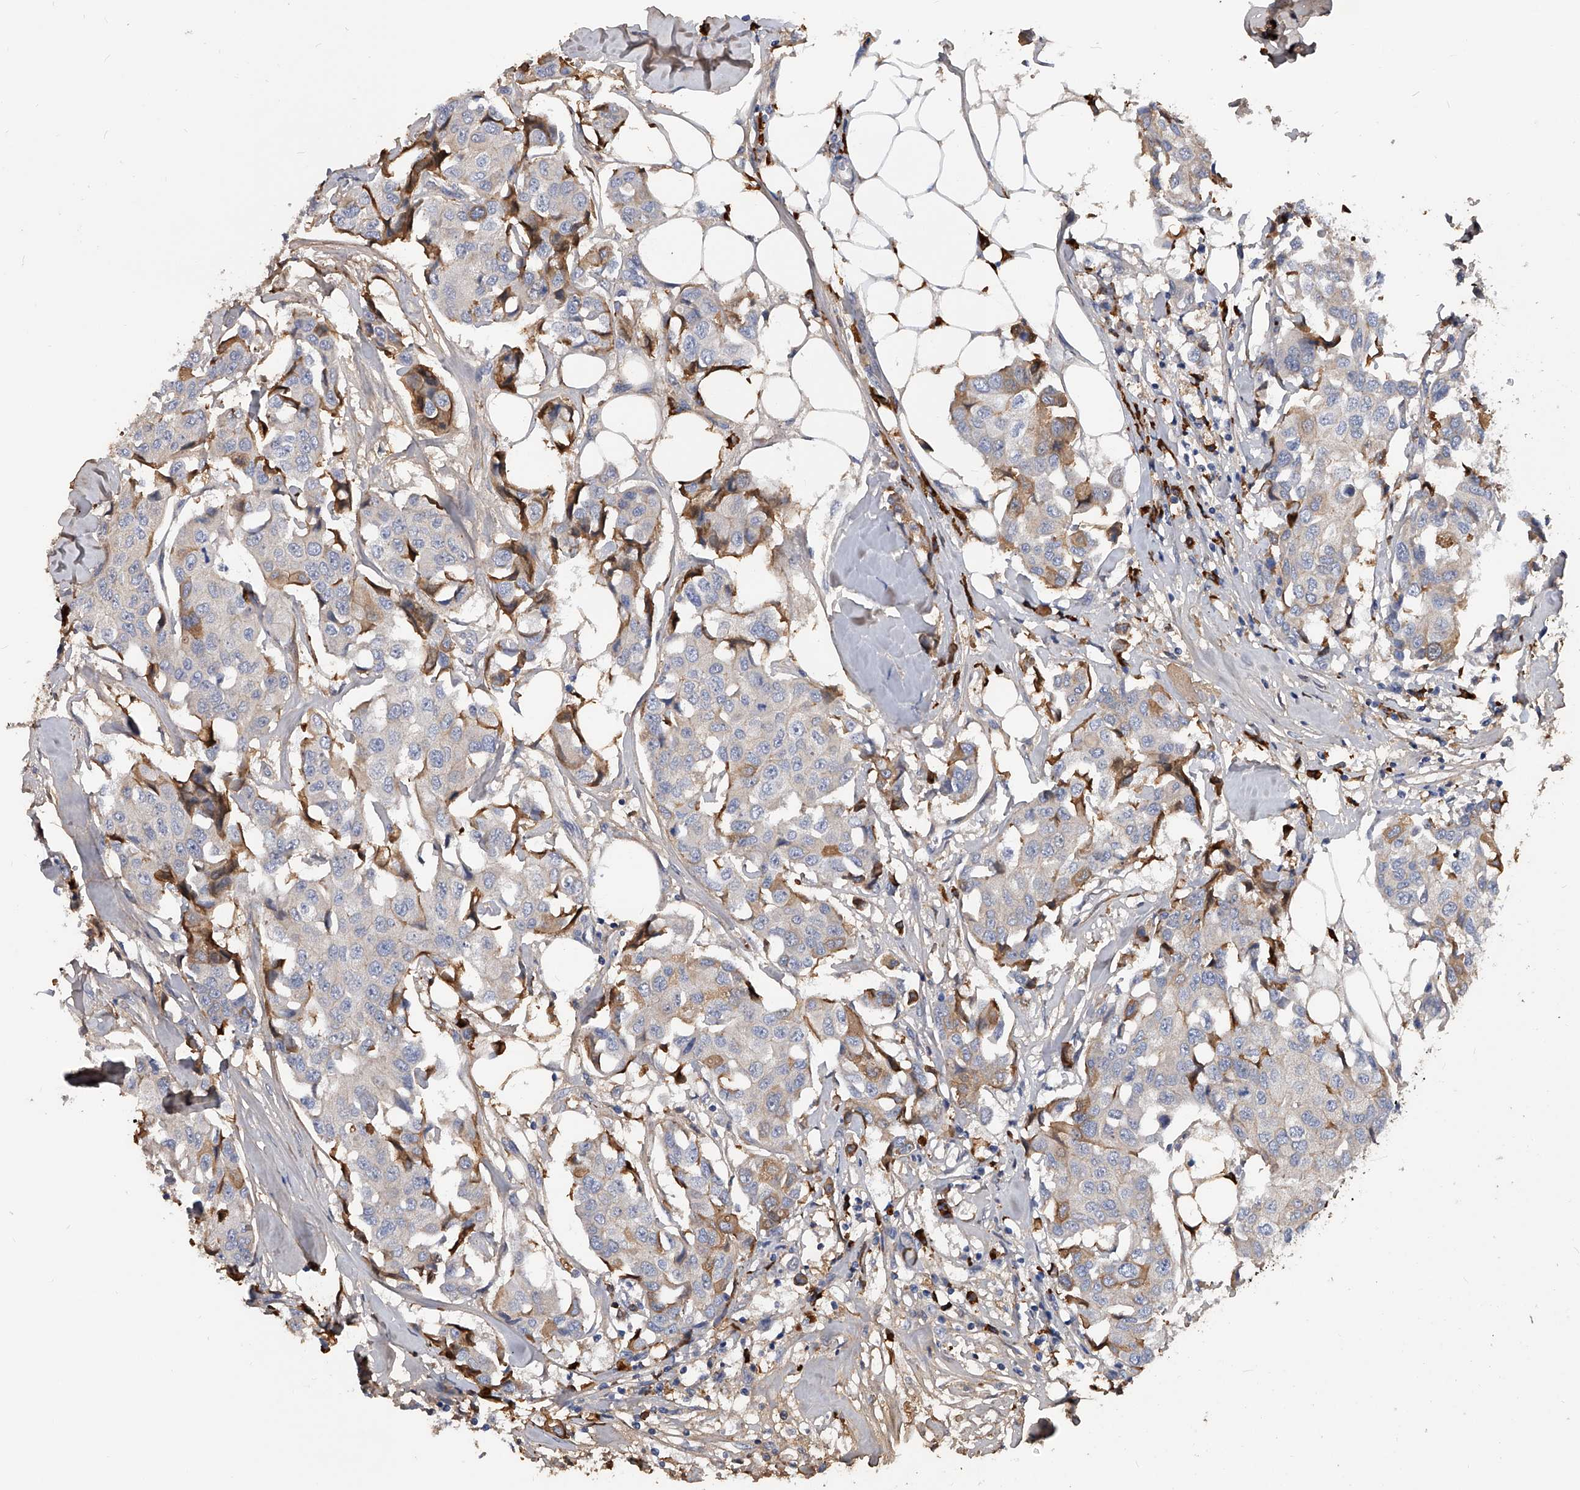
{"staining": {"intensity": "moderate", "quantity": "<25%", "location": "cytoplasmic/membranous"}, "tissue": "breast cancer", "cell_type": "Tumor cells", "image_type": "cancer", "snomed": [{"axis": "morphology", "description": "Duct carcinoma"}, {"axis": "topography", "description": "Breast"}], "caption": "Protein expression analysis of human breast cancer reveals moderate cytoplasmic/membranous expression in about <25% of tumor cells. The staining is performed using DAB brown chromogen to label protein expression. The nuclei are counter-stained blue using hematoxylin.", "gene": "ZNF25", "patient": {"sex": "female", "age": 80}}